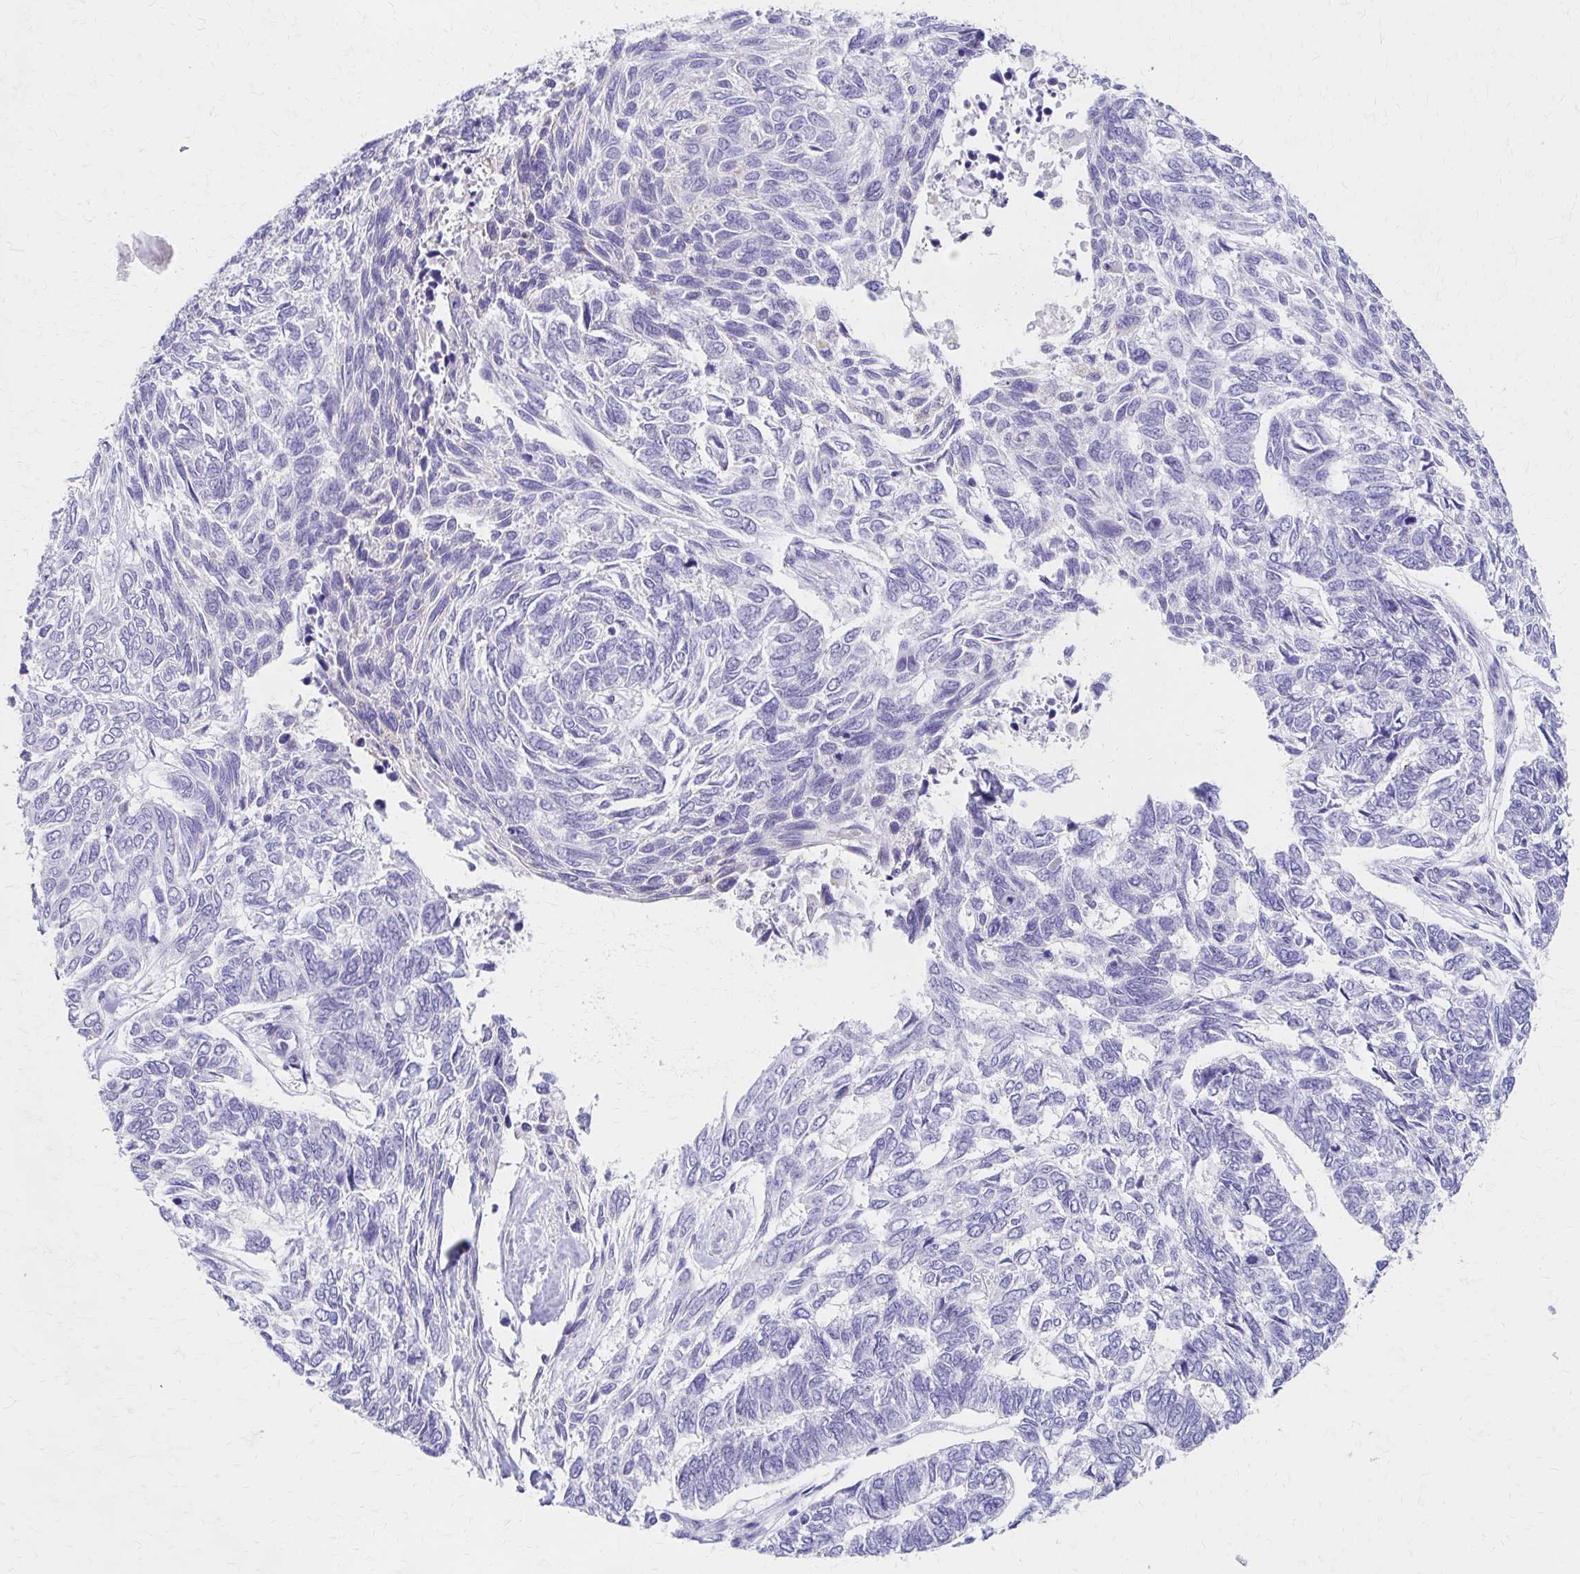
{"staining": {"intensity": "negative", "quantity": "none", "location": "none"}, "tissue": "skin cancer", "cell_type": "Tumor cells", "image_type": "cancer", "snomed": [{"axis": "morphology", "description": "Basal cell carcinoma"}, {"axis": "topography", "description": "Skin"}], "caption": "Image shows no significant protein positivity in tumor cells of skin basal cell carcinoma.", "gene": "AZGP1", "patient": {"sex": "female", "age": 65}}